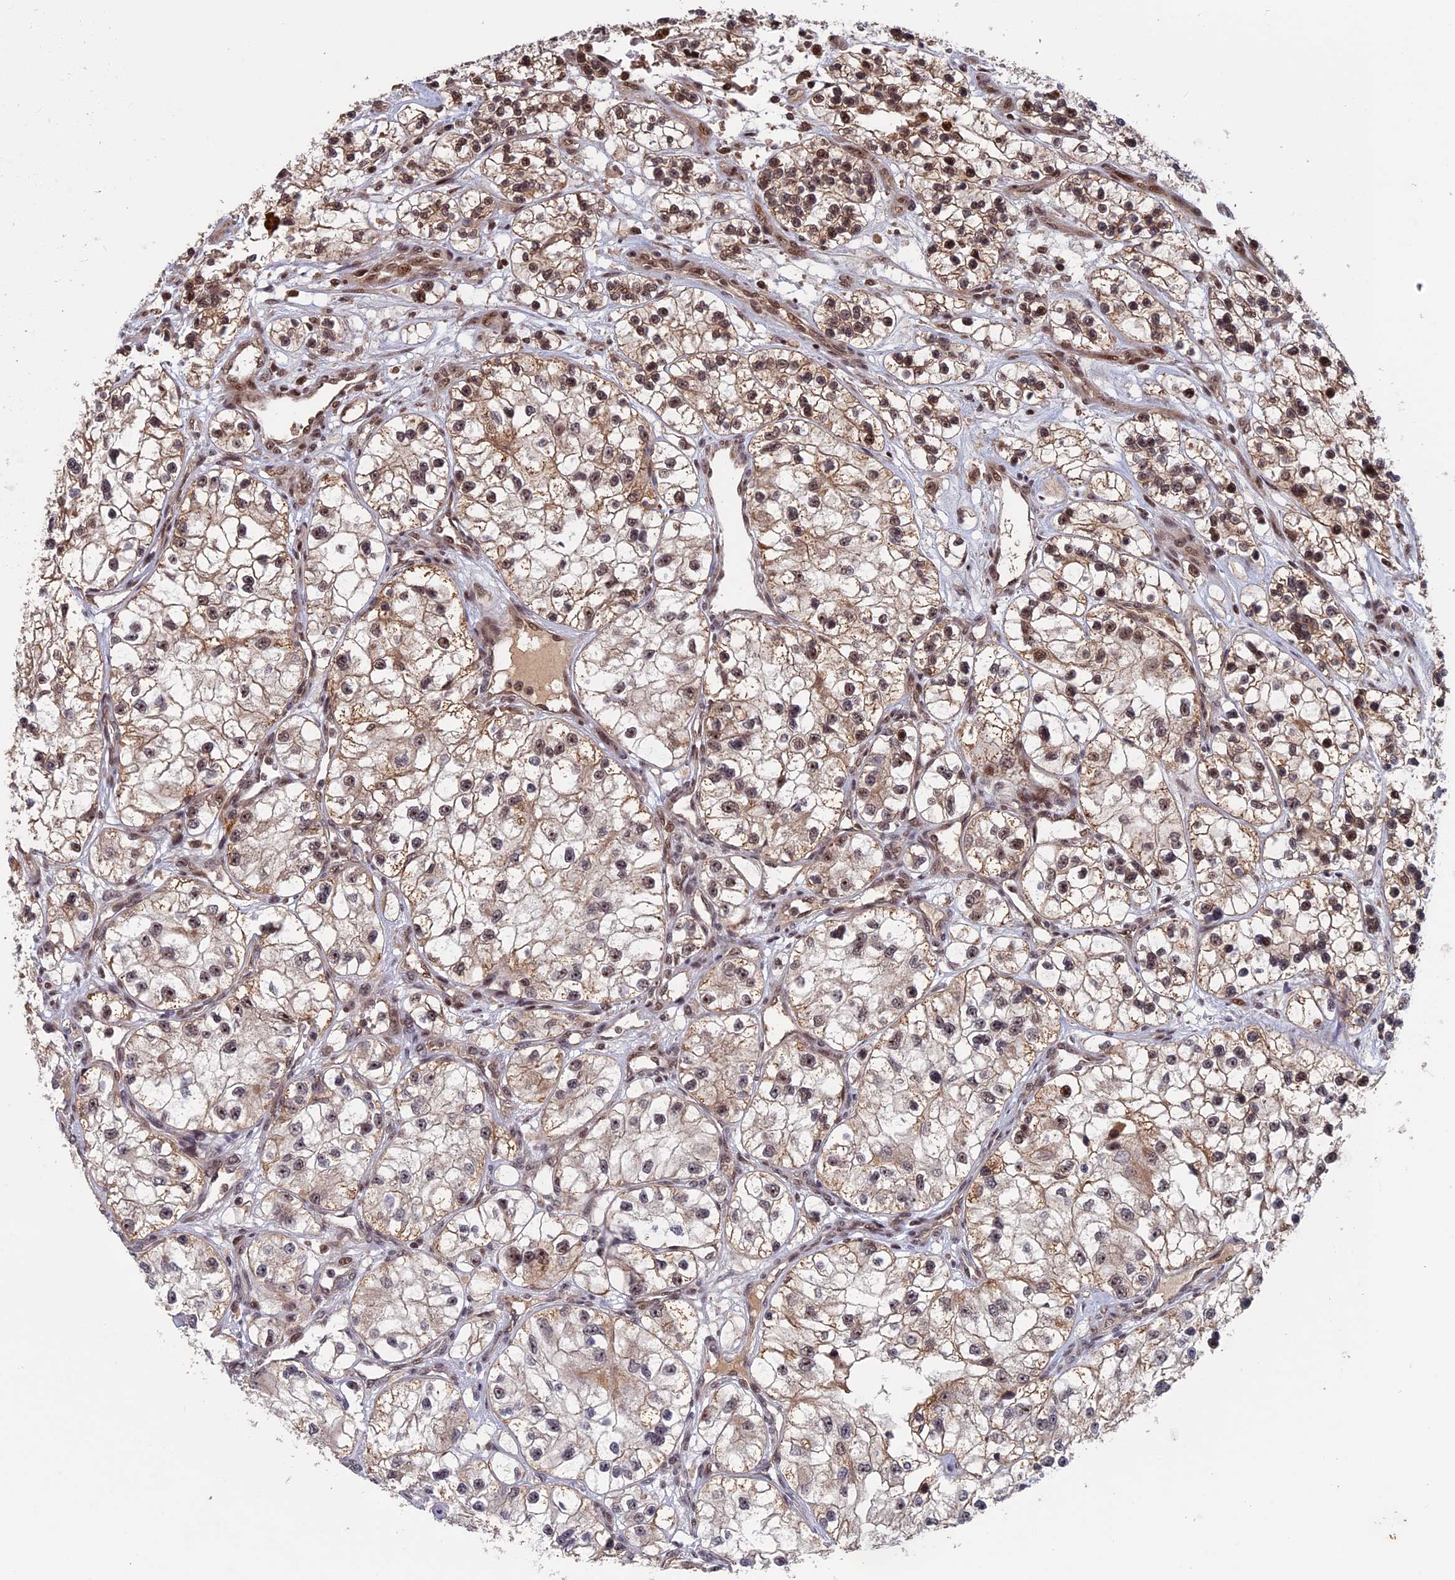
{"staining": {"intensity": "moderate", "quantity": "25%-75%", "location": "cytoplasmic/membranous,nuclear"}, "tissue": "renal cancer", "cell_type": "Tumor cells", "image_type": "cancer", "snomed": [{"axis": "morphology", "description": "Adenocarcinoma, NOS"}, {"axis": "topography", "description": "Kidney"}], "caption": "Protein analysis of renal cancer tissue shows moderate cytoplasmic/membranous and nuclear positivity in about 25%-75% of tumor cells. The protein of interest is stained brown, and the nuclei are stained in blue (DAB (3,3'-diaminobenzidine) IHC with brightfield microscopy, high magnification).", "gene": "CACTIN", "patient": {"sex": "female", "age": 57}}